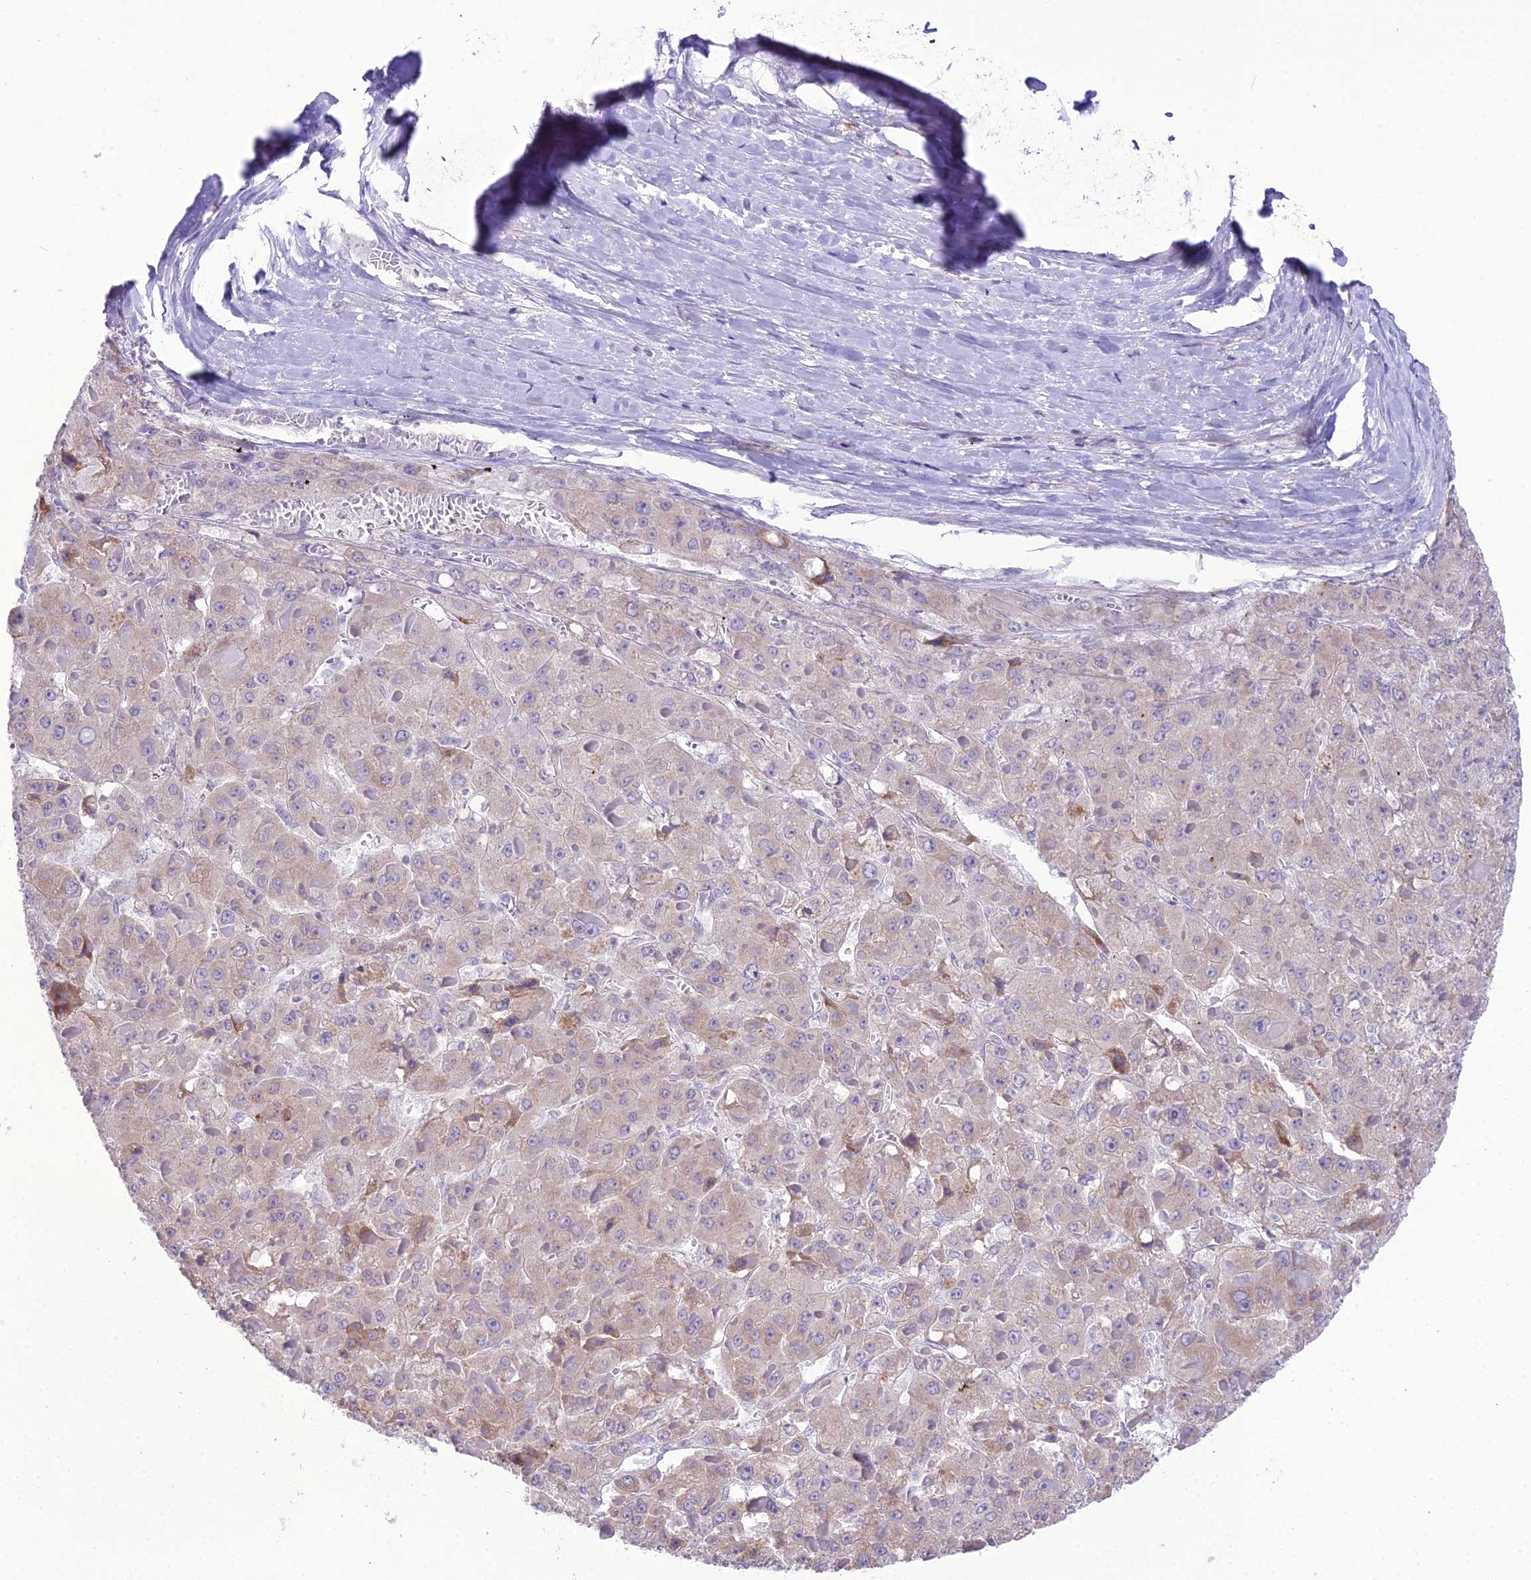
{"staining": {"intensity": "weak", "quantity": "<25%", "location": "cytoplasmic/membranous"}, "tissue": "liver cancer", "cell_type": "Tumor cells", "image_type": "cancer", "snomed": [{"axis": "morphology", "description": "Carcinoma, Hepatocellular, NOS"}, {"axis": "topography", "description": "Liver"}], "caption": "Immunohistochemical staining of human hepatocellular carcinoma (liver) reveals no significant staining in tumor cells. The staining is performed using DAB (3,3'-diaminobenzidine) brown chromogen with nuclei counter-stained in using hematoxylin.", "gene": "RPS26", "patient": {"sex": "female", "age": 73}}